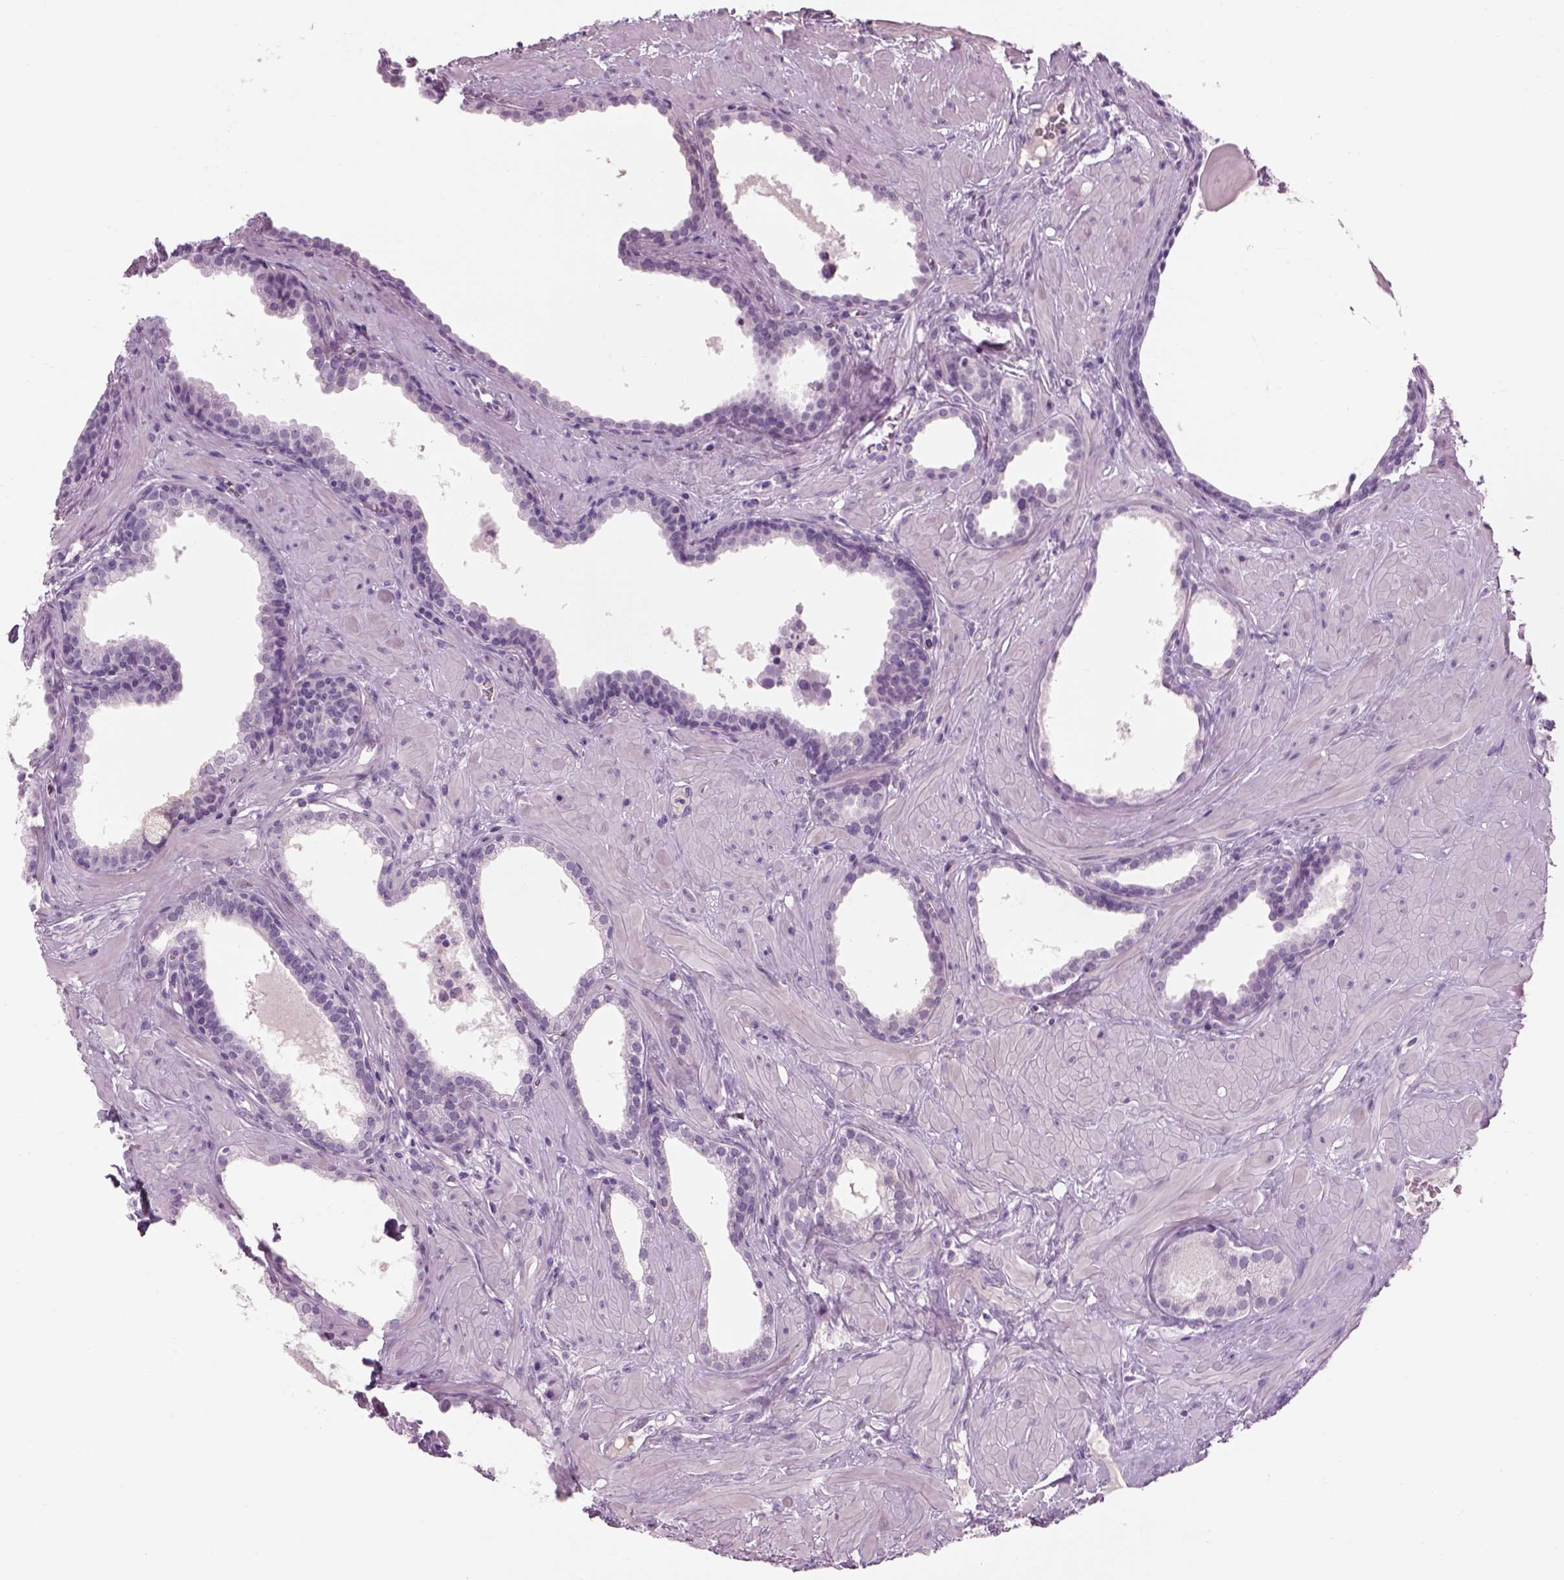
{"staining": {"intensity": "negative", "quantity": "none", "location": "none"}, "tissue": "prostate", "cell_type": "Glandular cells", "image_type": "normal", "snomed": [{"axis": "morphology", "description": "Normal tissue, NOS"}, {"axis": "topography", "description": "Prostate"}], "caption": "A high-resolution photomicrograph shows immunohistochemistry (IHC) staining of normal prostate, which reveals no significant positivity in glandular cells. (Stains: DAB (3,3'-diaminobenzidine) immunohistochemistry (IHC) with hematoxylin counter stain, Microscopy: brightfield microscopy at high magnification).", "gene": "GAS2L2", "patient": {"sex": "male", "age": 48}}